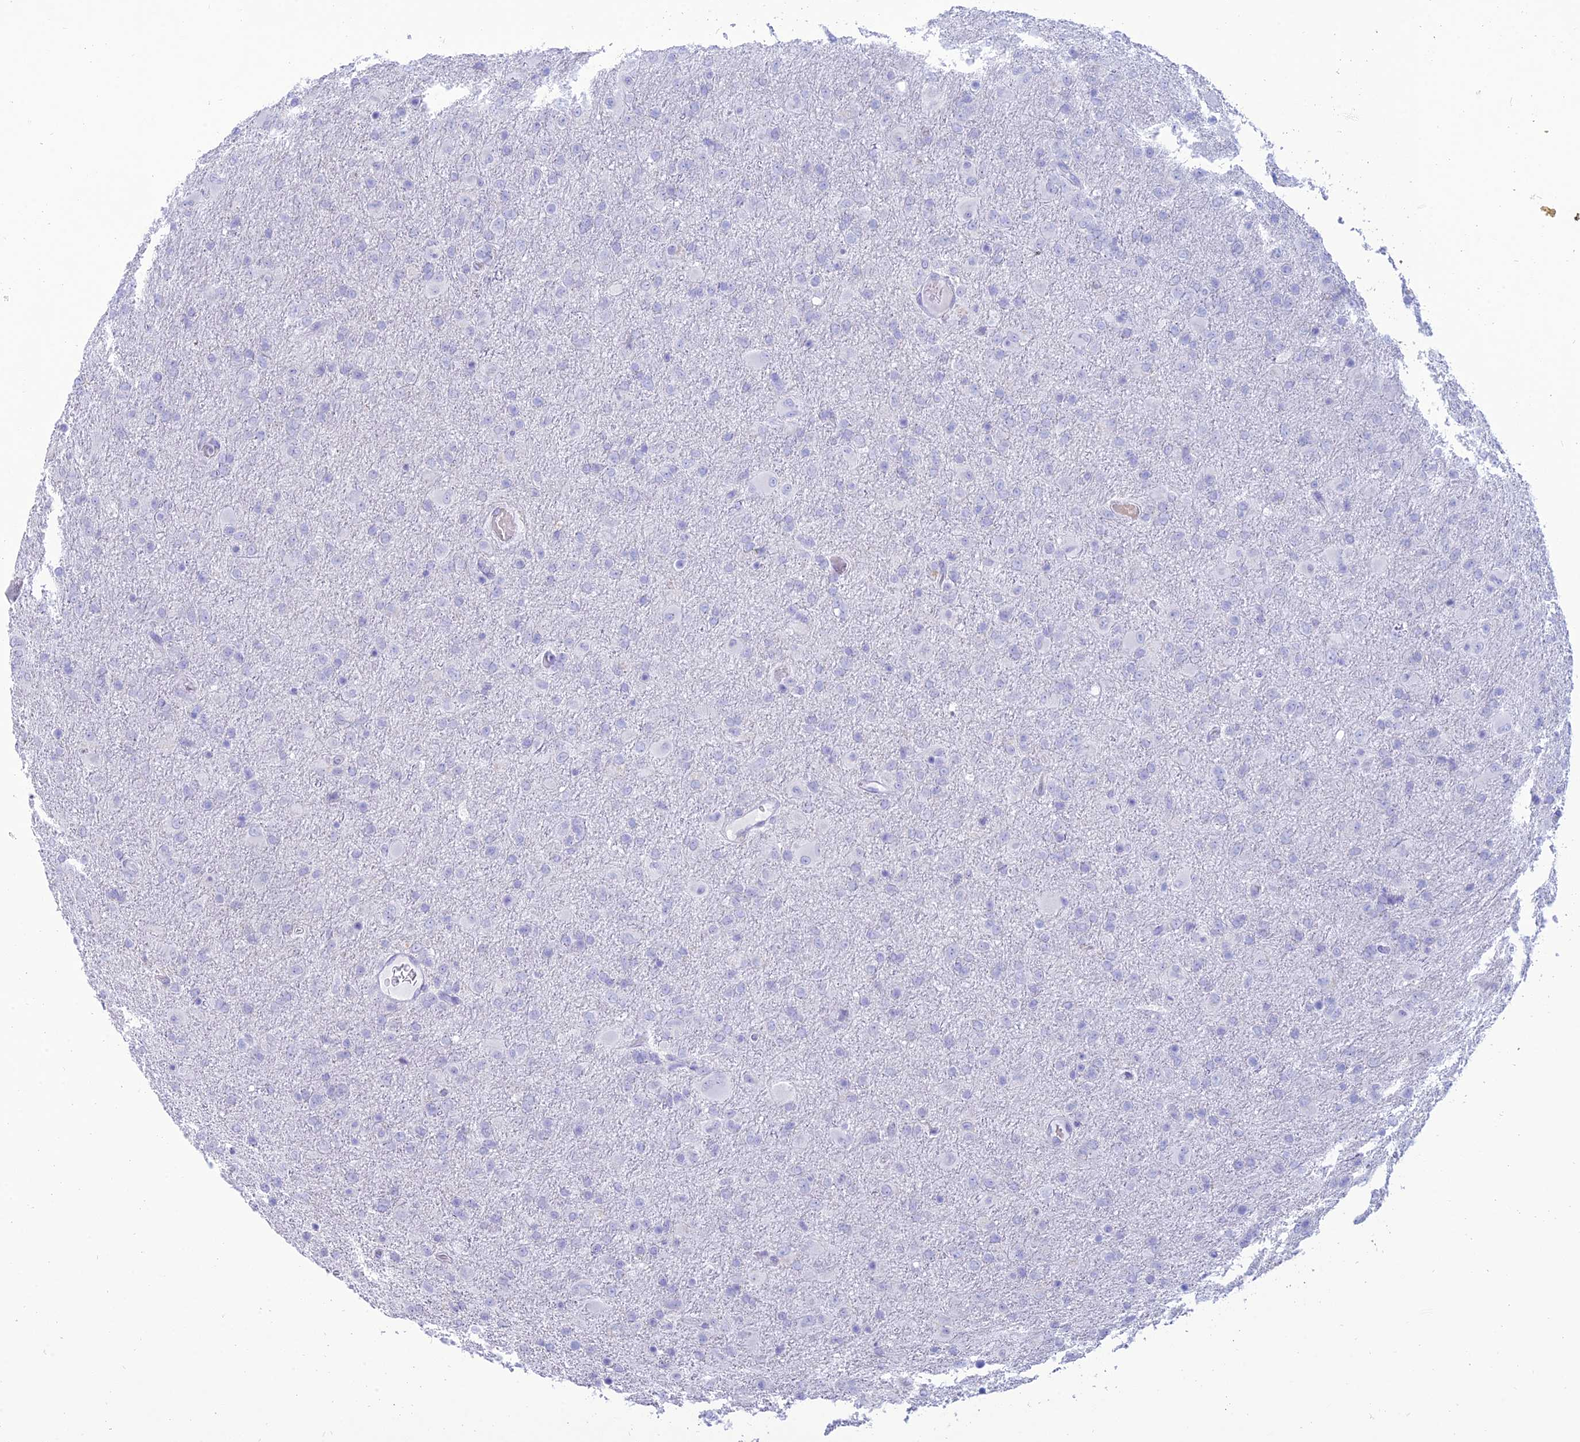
{"staining": {"intensity": "negative", "quantity": "none", "location": "none"}, "tissue": "glioma", "cell_type": "Tumor cells", "image_type": "cancer", "snomed": [{"axis": "morphology", "description": "Glioma, malignant, Low grade"}, {"axis": "topography", "description": "Brain"}], "caption": "A histopathology image of glioma stained for a protein reveals no brown staining in tumor cells. The staining is performed using DAB brown chromogen with nuclei counter-stained in using hematoxylin.", "gene": "MAL2", "patient": {"sex": "male", "age": 65}}